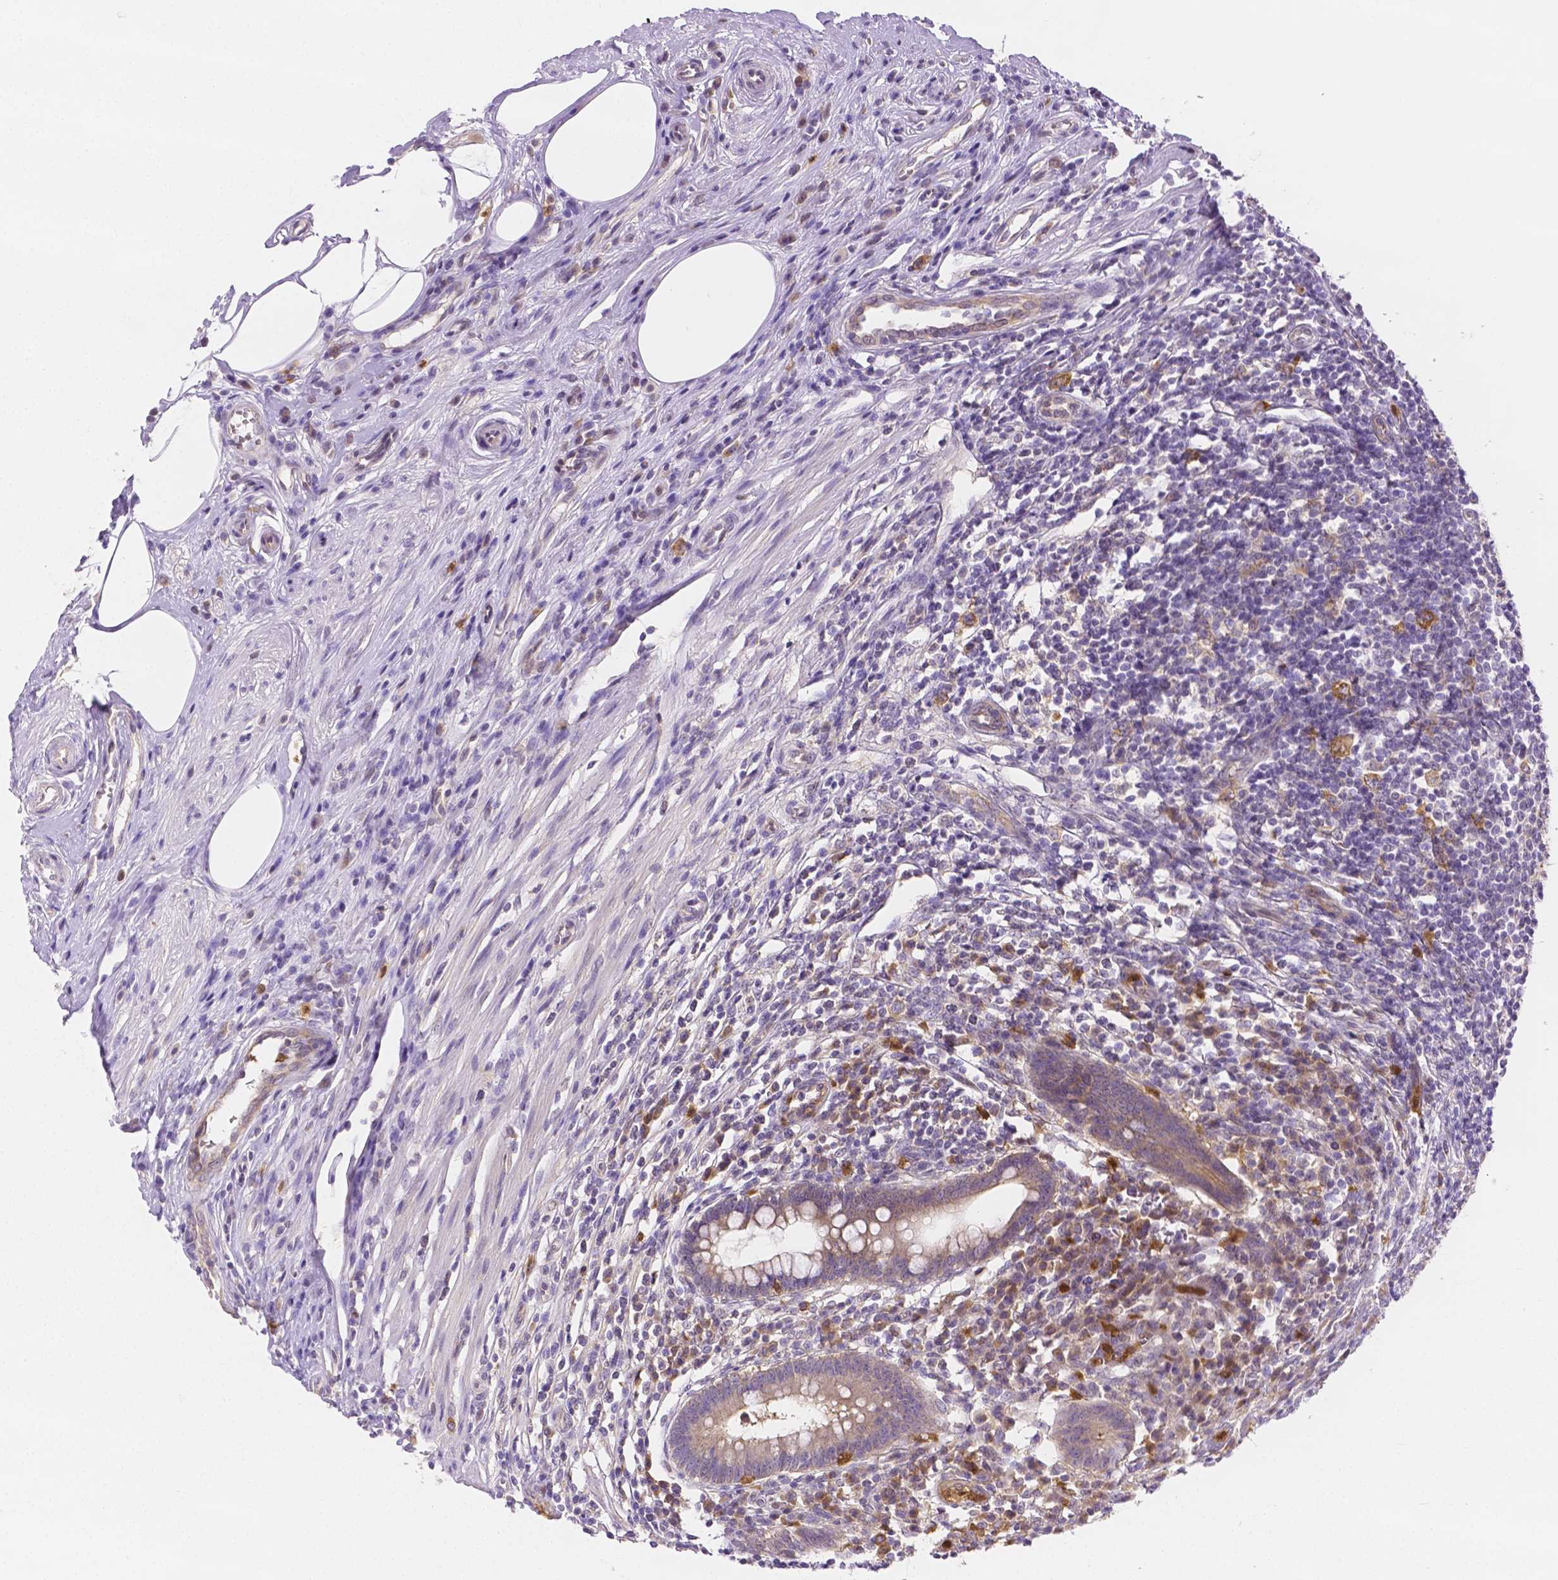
{"staining": {"intensity": "negative", "quantity": "none", "location": "none"}, "tissue": "appendix", "cell_type": "Glandular cells", "image_type": "normal", "snomed": [{"axis": "morphology", "description": "Normal tissue, NOS"}, {"axis": "topography", "description": "Appendix"}], "caption": "The micrograph shows no significant positivity in glandular cells of appendix. (DAB immunohistochemistry with hematoxylin counter stain).", "gene": "ZNRD2", "patient": {"sex": "female", "age": 56}}